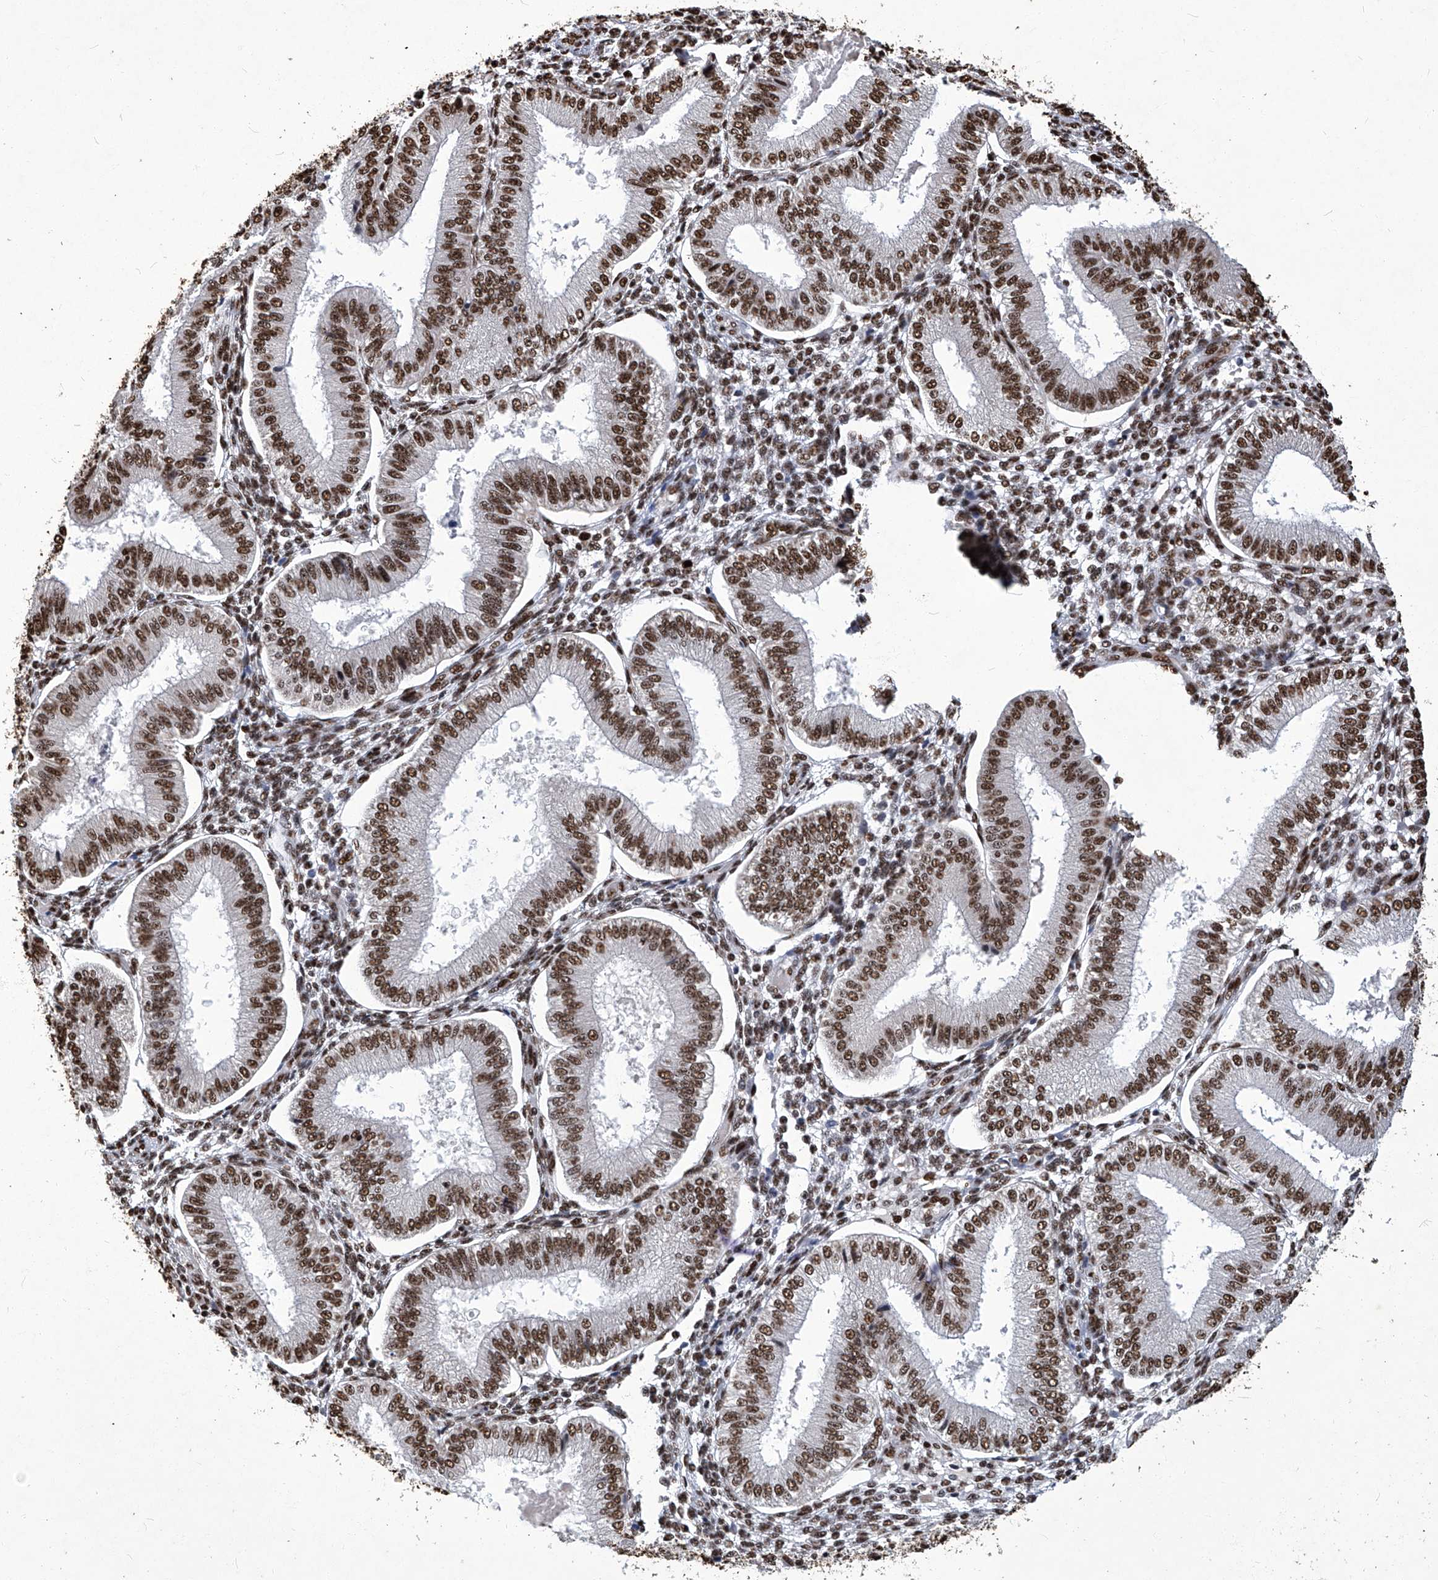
{"staining": {"intensity": "moderate", "quantity": ">75%", "location": "nuclear"}, "tissue": "endometrium", "cell_type": "Cells in endometrial stroma", "image_type": "normal", "snomed": [{"axis": "morphology", "description": "Normal tissue, NOS"}, {"axis": "topography", "description": "Endometrium"}], "caption": "High-magnification brightfield microscopy of benign endometrium stained with DAB (brown) and counterstained with hematoxylin (blue). cells in endometrial stroma exhibit moderate nuclear staining is appreciated in about>75% of cells.", "gene": "HBP1", "patient": {"sex": "female", "age": 39}}